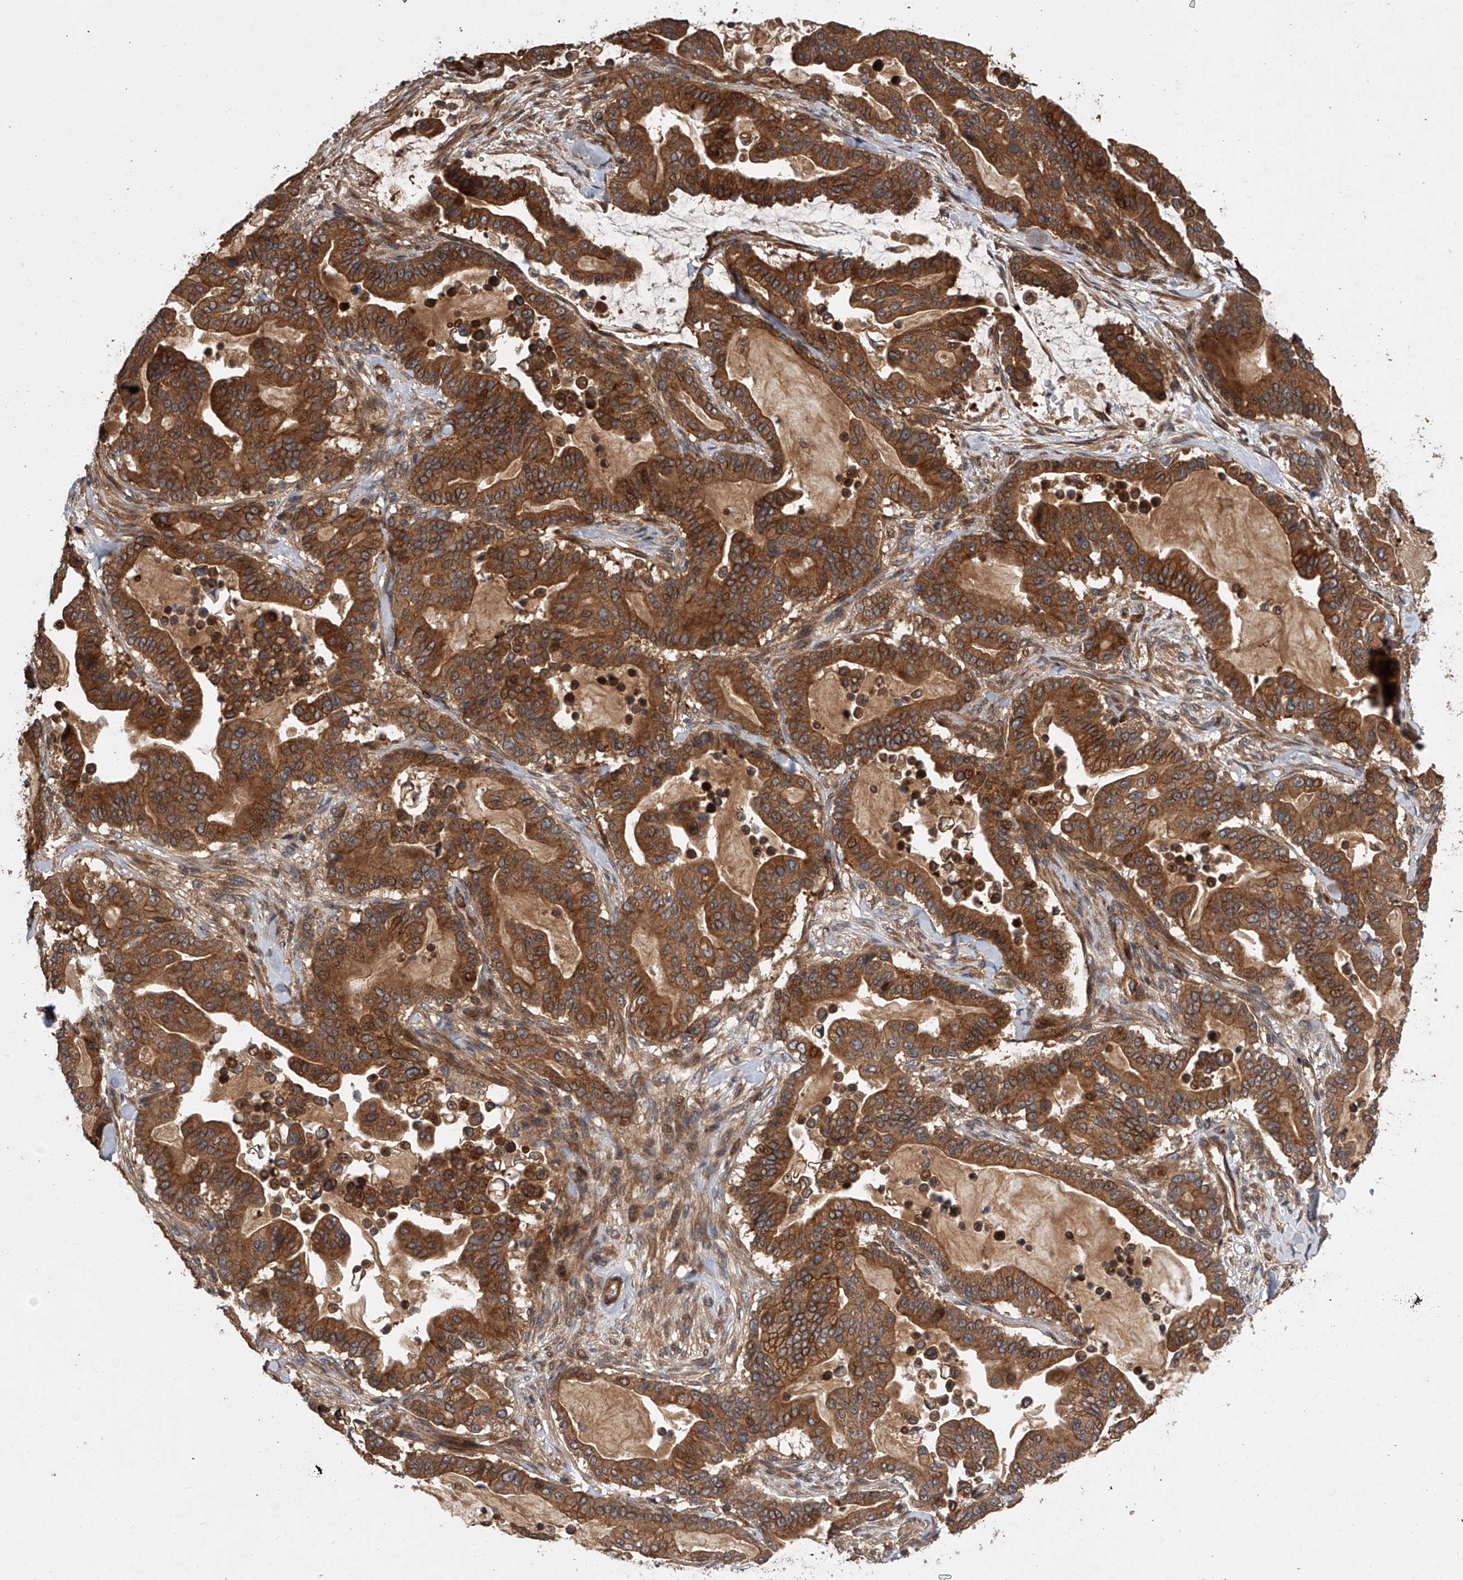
{"staining": {"intensity": "strong", "quantity": ">75%", "location": "cytoplasmic/membranous"}, "tissue": "pancreatic cancer", "cell_type": "Tumor cells", "image_type": "cancer", "snomed": [{"axis": "morphology", "description": "Adenocarcinoma, NOS"}, {"axis": "topography", "description": "Pancreas"}], "caption": "Protein staining of adenocarcinoma (pancreatic) tissue demonstrates strong cytoplasmic/membranous expression in about >75% of tumor cells.", "gene": "USP47", "patient": {"sex": "male", "age": 63}}